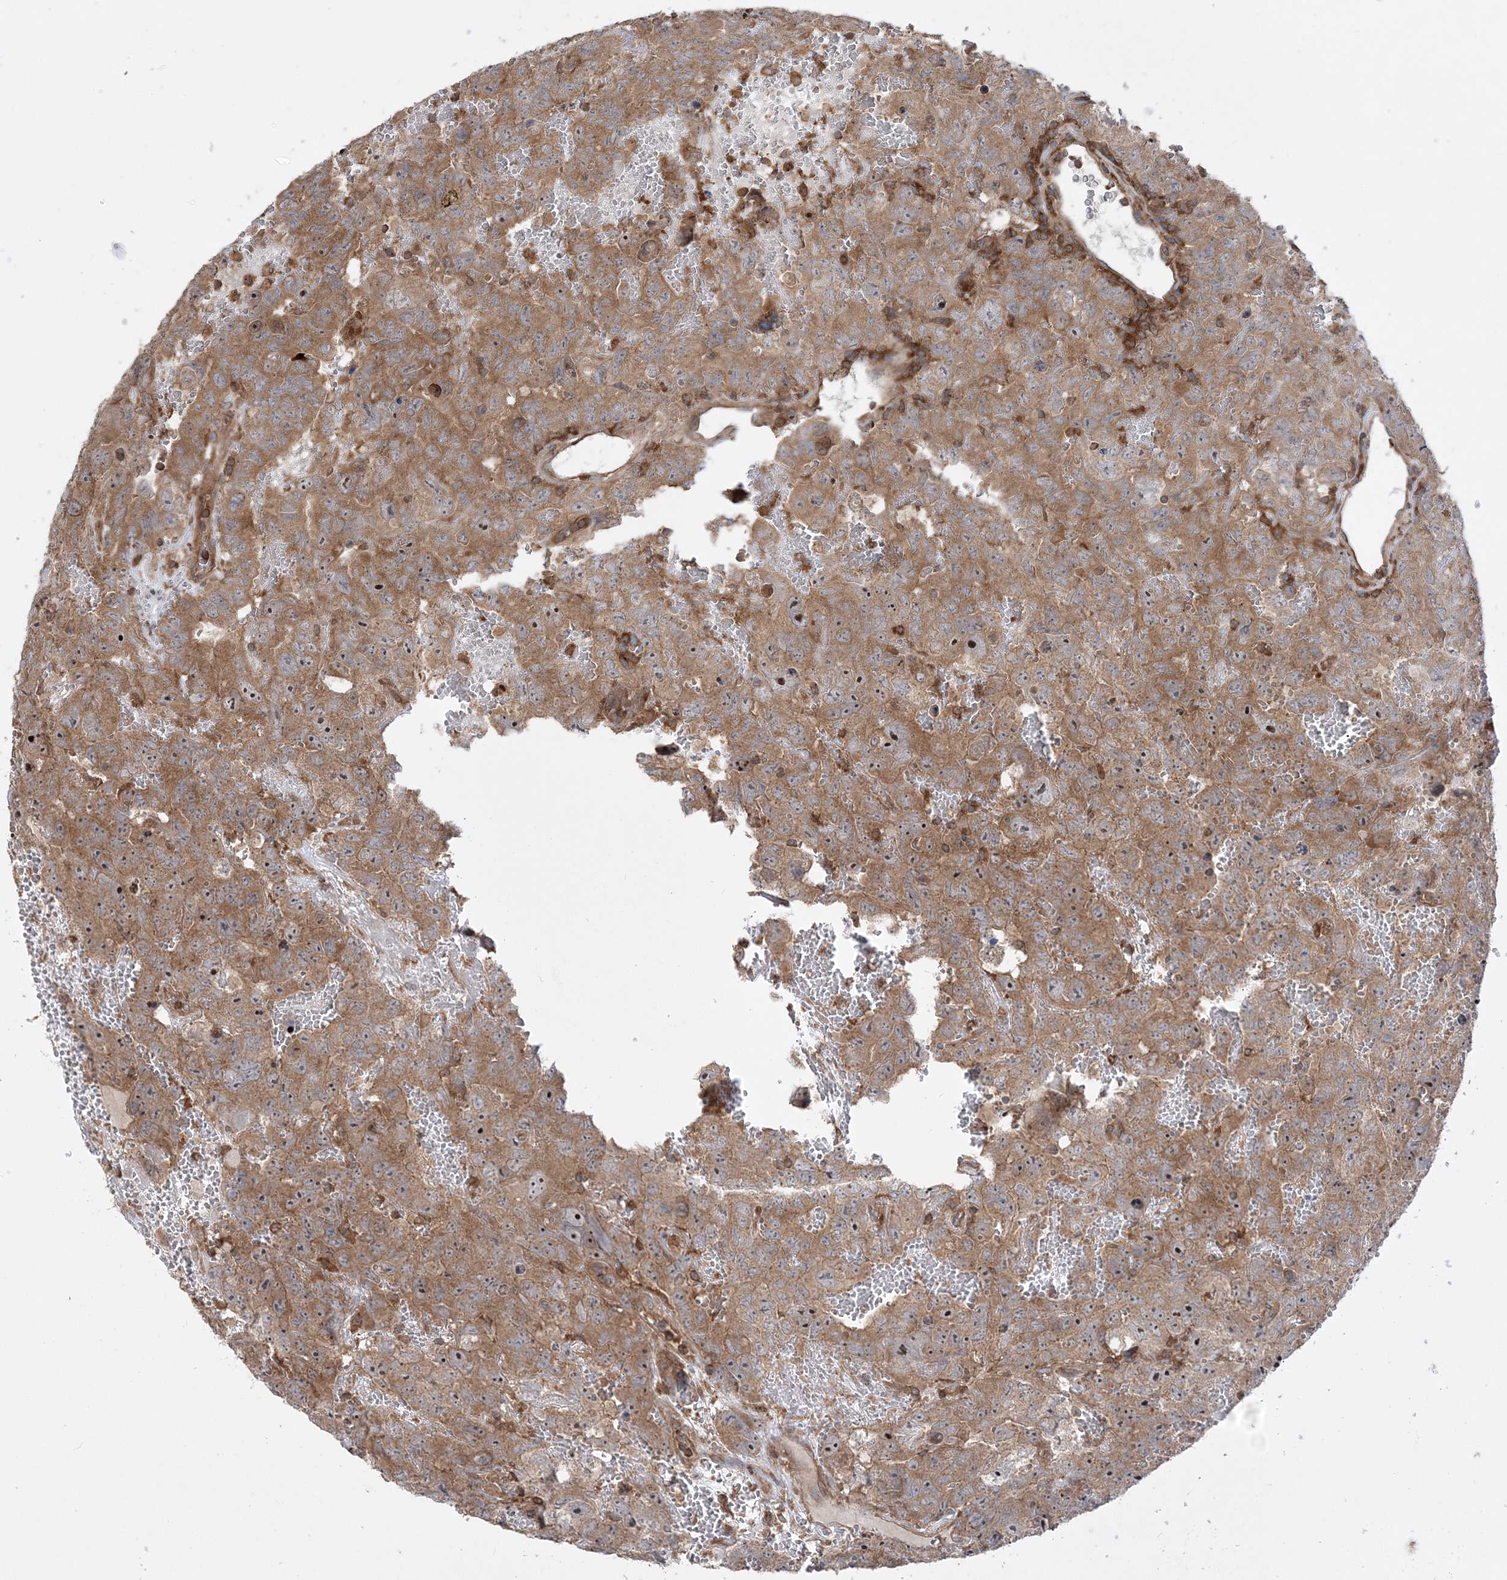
{"staining": {"intensity": "moderate", "quantity": ">75%", "location": "cytoplasmic/membranous,nuclear"}, "tissue": "testis cancer", "cell_type": "Tumor cells", "image_type": "cancer", "snomed": [{"axis": "morphology", "description": "Carcinoma, Embryonal, NOS"}, {"axis": "topography", "description": "Testis"}], "caption": "This image reveals IHC staining of human embryonal carcinoma (testis), with medium moderate cytoplasmic/membranous and nuclear positivity in approximately >75% of tumor cells.", "gene": "ACAP2", "patient": {"sex": "male", "age": 45}}